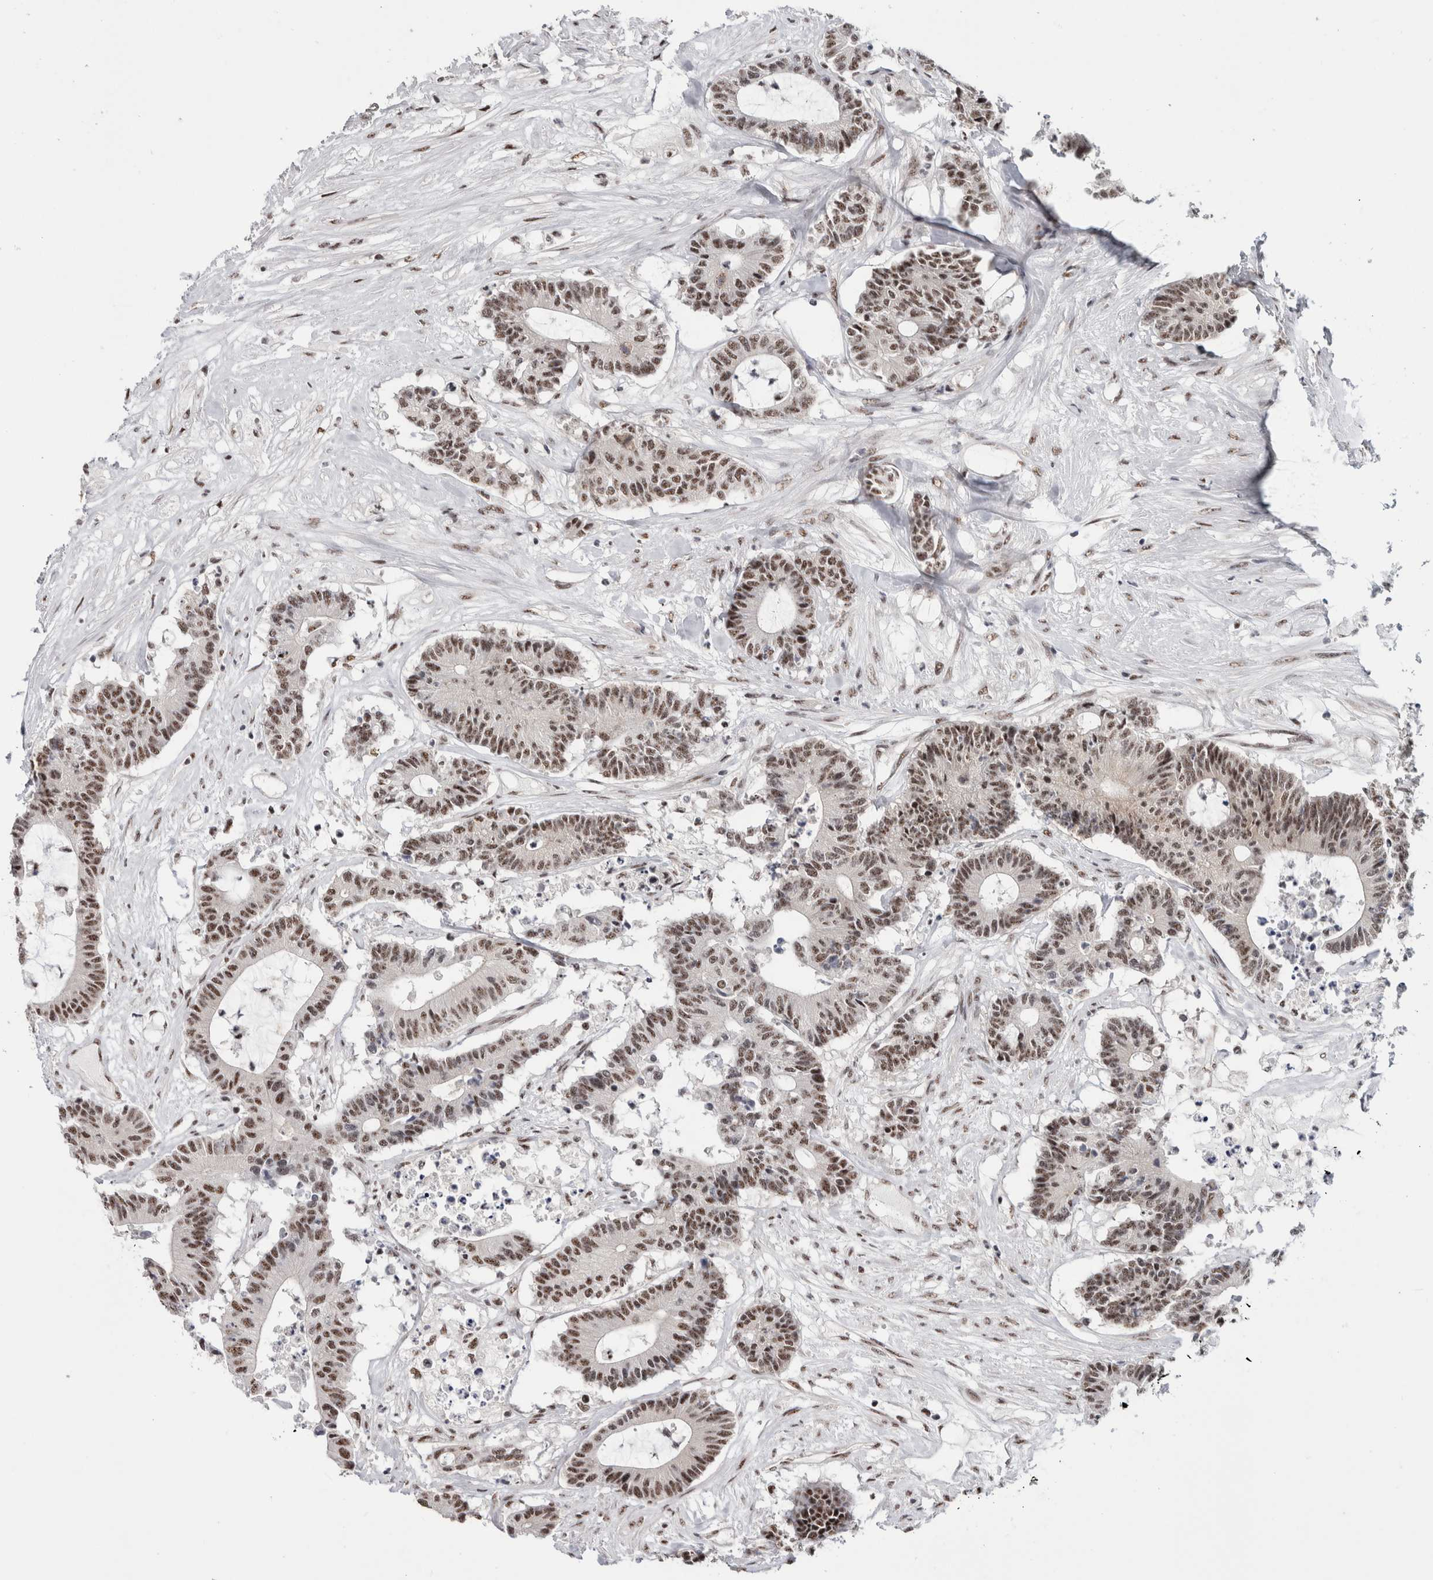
{"staining": {"intensity": "moderate", "quantity": ">75%", "location": "nuclear"}, "tissue": "colorectal cancer", "cell_type": "Tumor cells", "image_type": "cancer", "snomed": [{"axis": "morphology", "description": "Adenocarcinoma, NOS"}, {"axis": "topography", "description": "Colon"}], "caption": "This histopathology image exhibits IHC staining of human colorectal cancer (adenocarcinoma), with medium moderate nuclear expression in approximately >75% of tumor cells.", "gene": "MKNK1", "patient": {"sex": "female", "age": 84}}